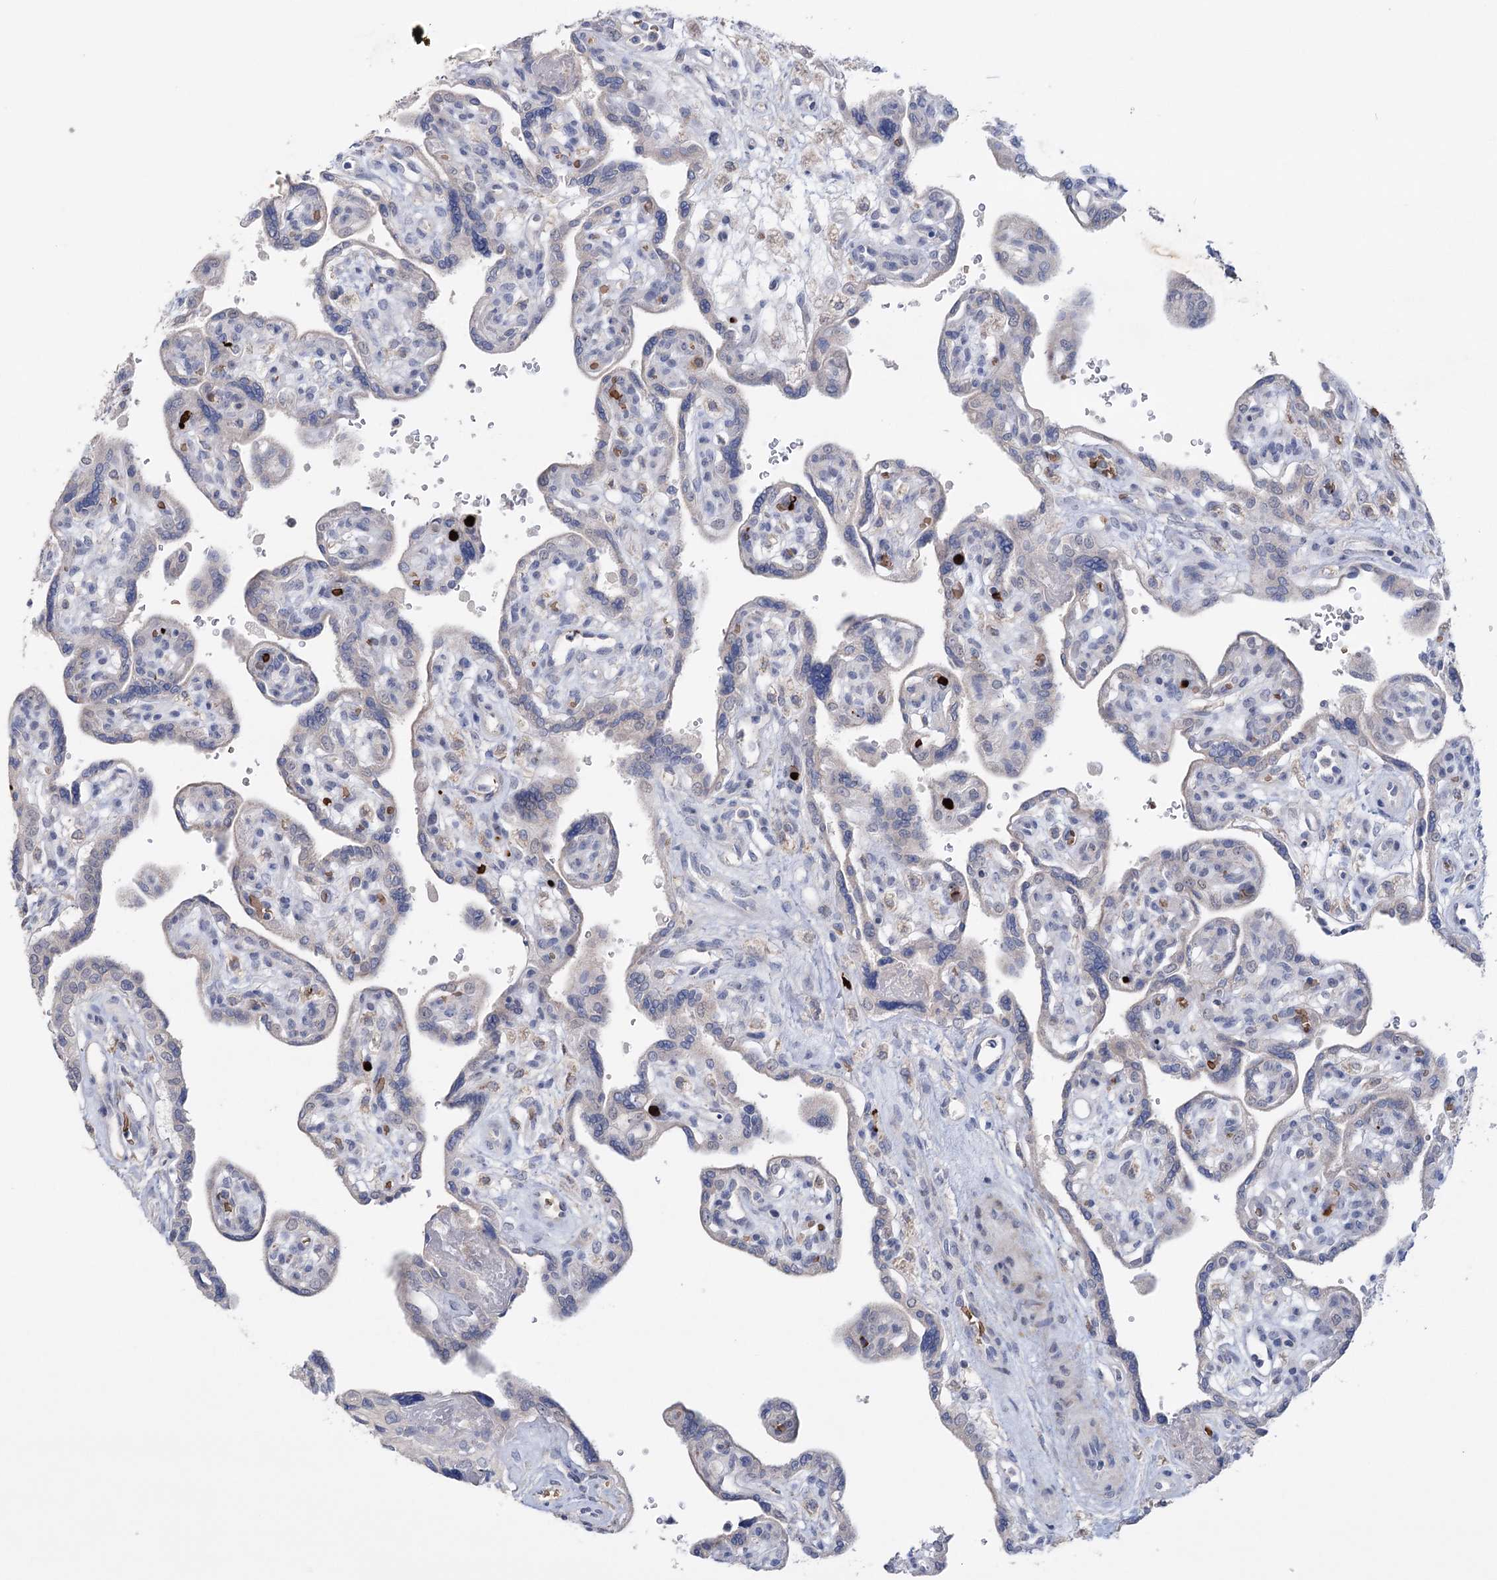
{"staining": {"intensity": "negative", "quantity": "none", "location": "none"}, "tissue": "placenta", "cell_type": "Trophoblastic cells", "image_type": "normal", "snomed": [{"axis": "morphology", "description": "Normal tissue, NOS"}, {"axis": "topography", "description": "Placenta"}], "caption": "Protein analysis of benign placenta demonstrates no significant staining in trophoblastic cells.", "gene": "MTCH2", "patient": {"sex": "female", "age": 39}}